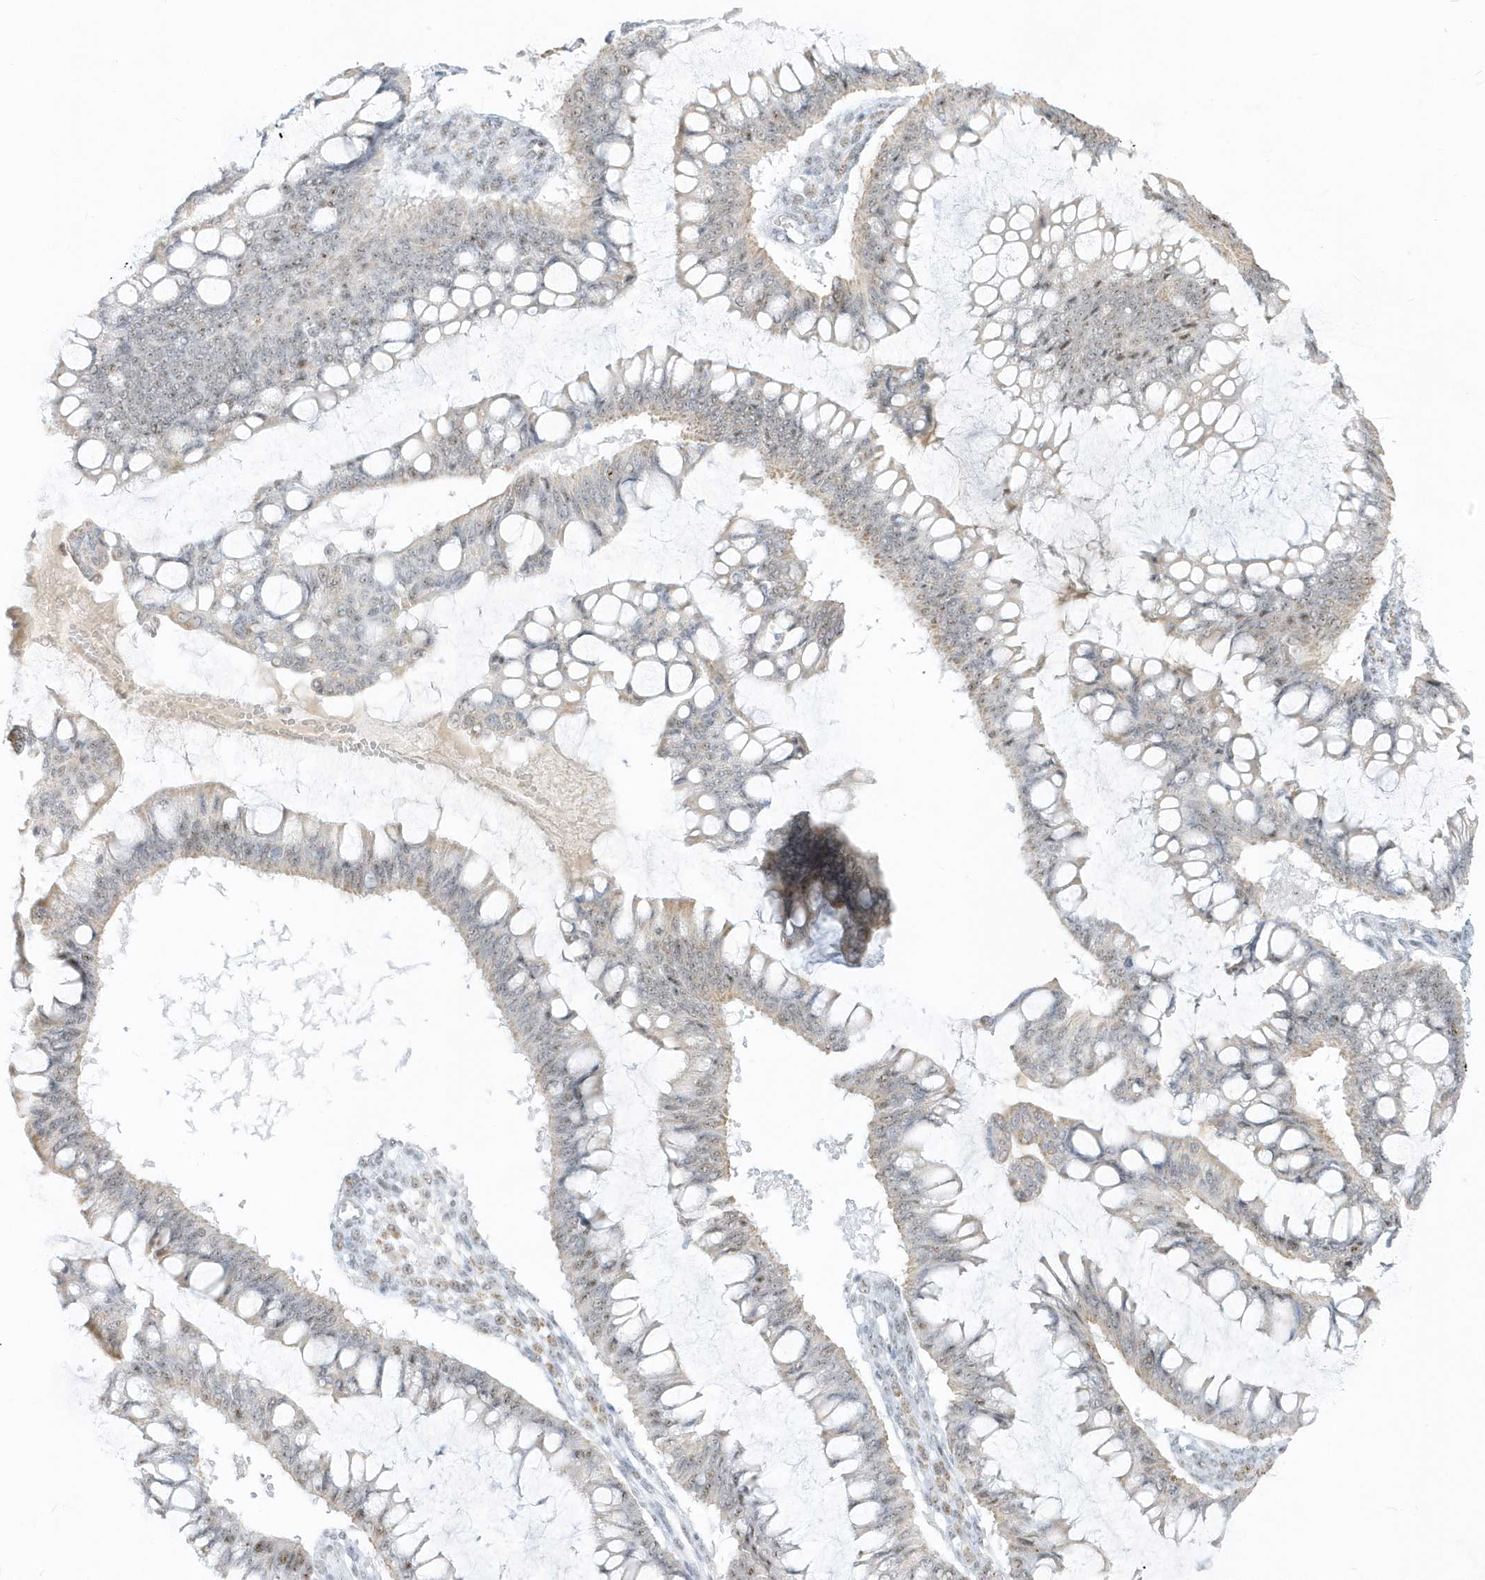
{"staining": {"intensity": "moderate", "quantity": "25%-75%", "location": "nuclear"}, "tissue": "ovarian cancer", "cell_type": "Tumor cells", "image_type": "cancer", "snomed": [{"axis": "morphology", "description": "Cystadenocarcinoma, mucinous, NOS"}, {"axis": "topography", "description": "Ovary"}], "caption": "Brown immunohistochemical staining in human ovarian mucinous cystadenocarcinoma demonstrates moderate nuclear expression in approximately 25%-75% of tumor cells. Nuclei are stained in blue.", "gene": "PLEKHN1", "patient": {"sex": "female", "age": 73}}